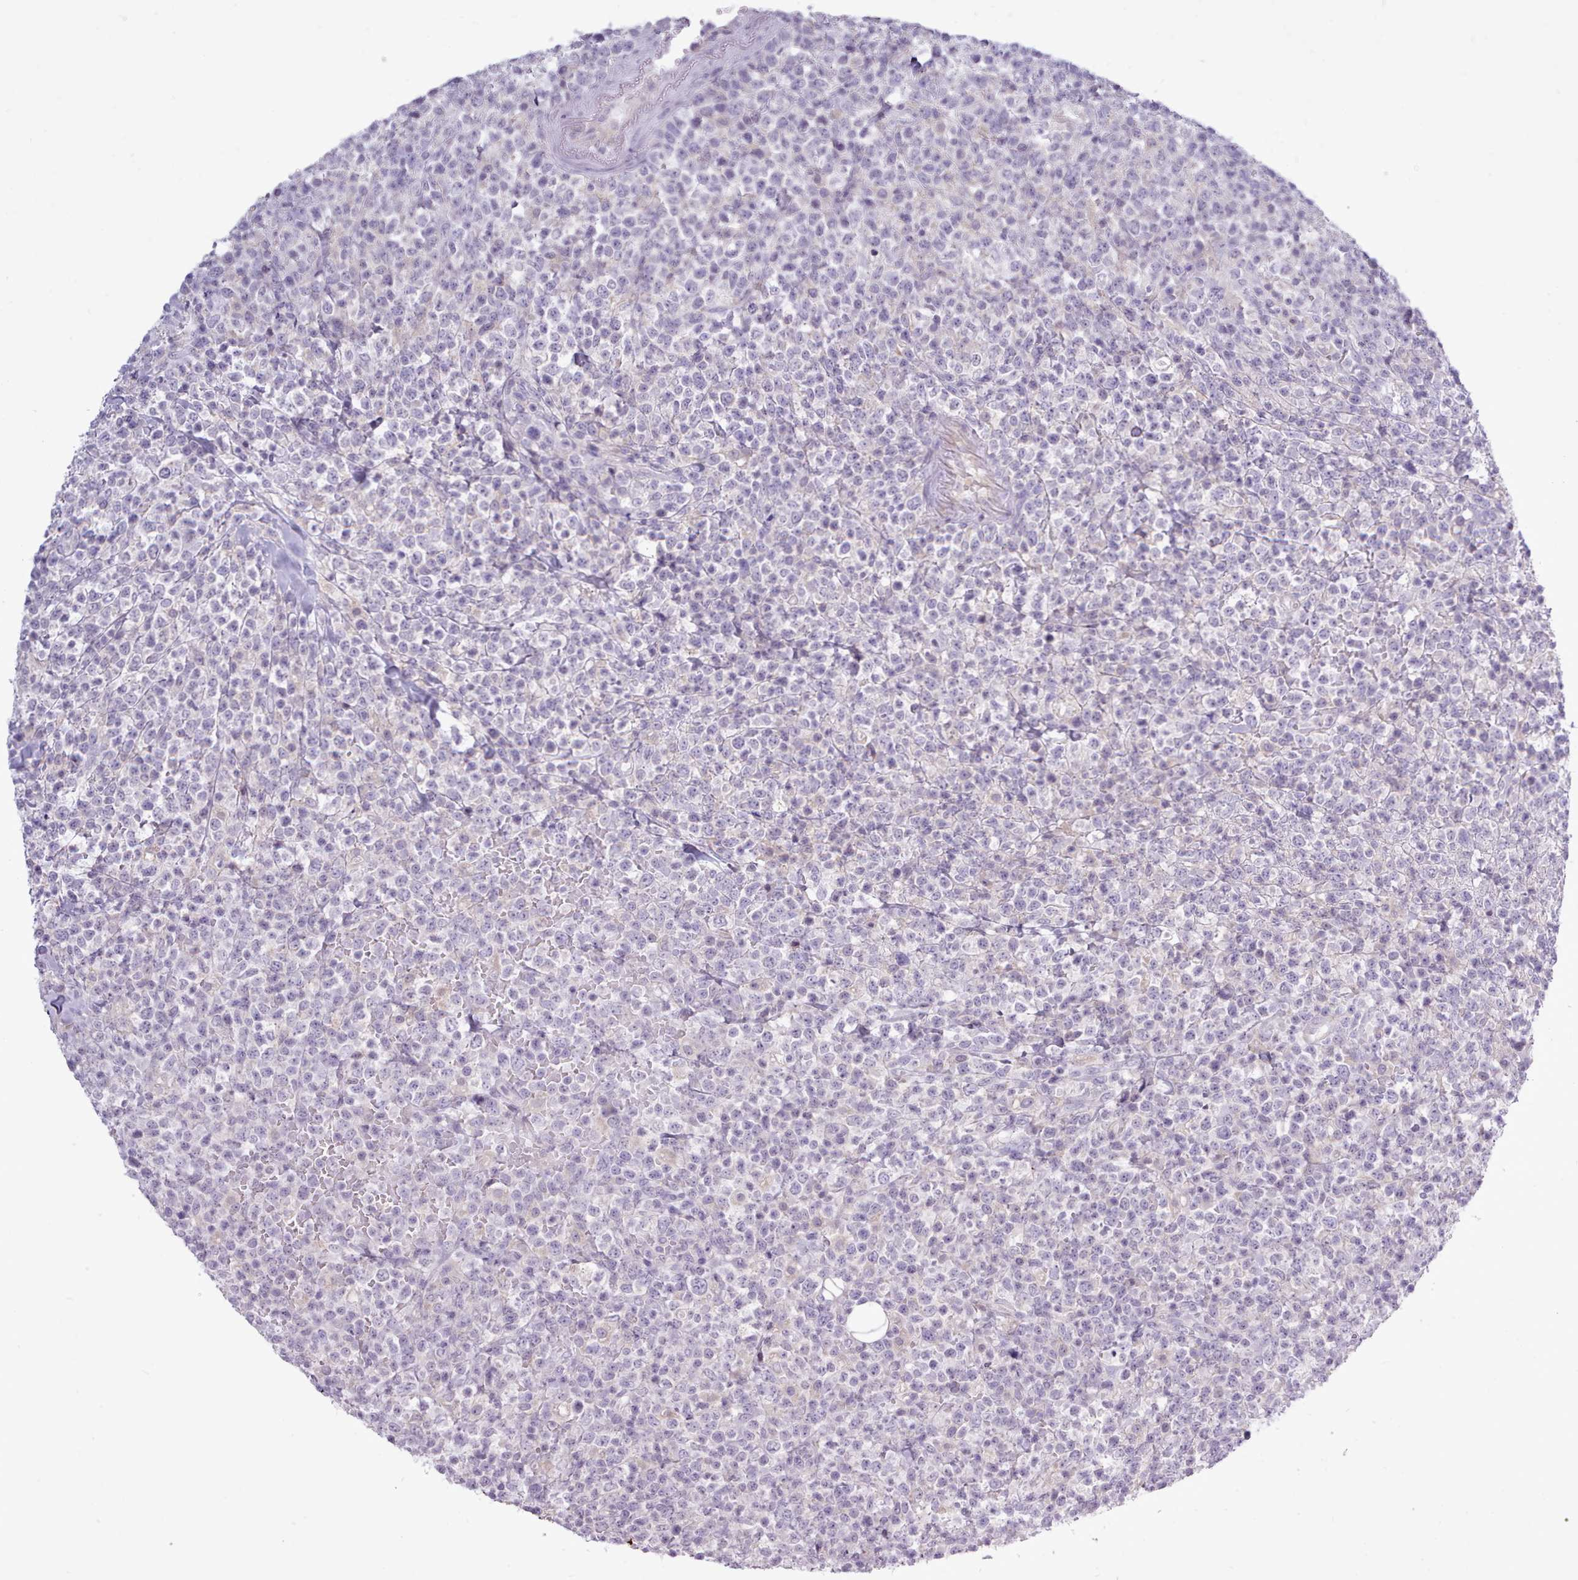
{"staining": {"intensity": "negative", "quantity": "none", "location": "none"}, "tissue": "lymphoma", "cell_type": "Tumor cells", "image_type": "cancer", "snomed": [{"axis": "morphology", "description": "Malignant lymphoma, non-Hodgkin's type, High grade"}, {"axis": "topography", "description": "Colon"}], "caption": "Malignant lymphoma, non-Hodgkin's type (high-grade) stained for a protein using immunohistochemistry (IHC) demonstrates no positivity tumor cells.", "gene": "BDKRB2", "patient": {"sex": "female", "age": 53}}